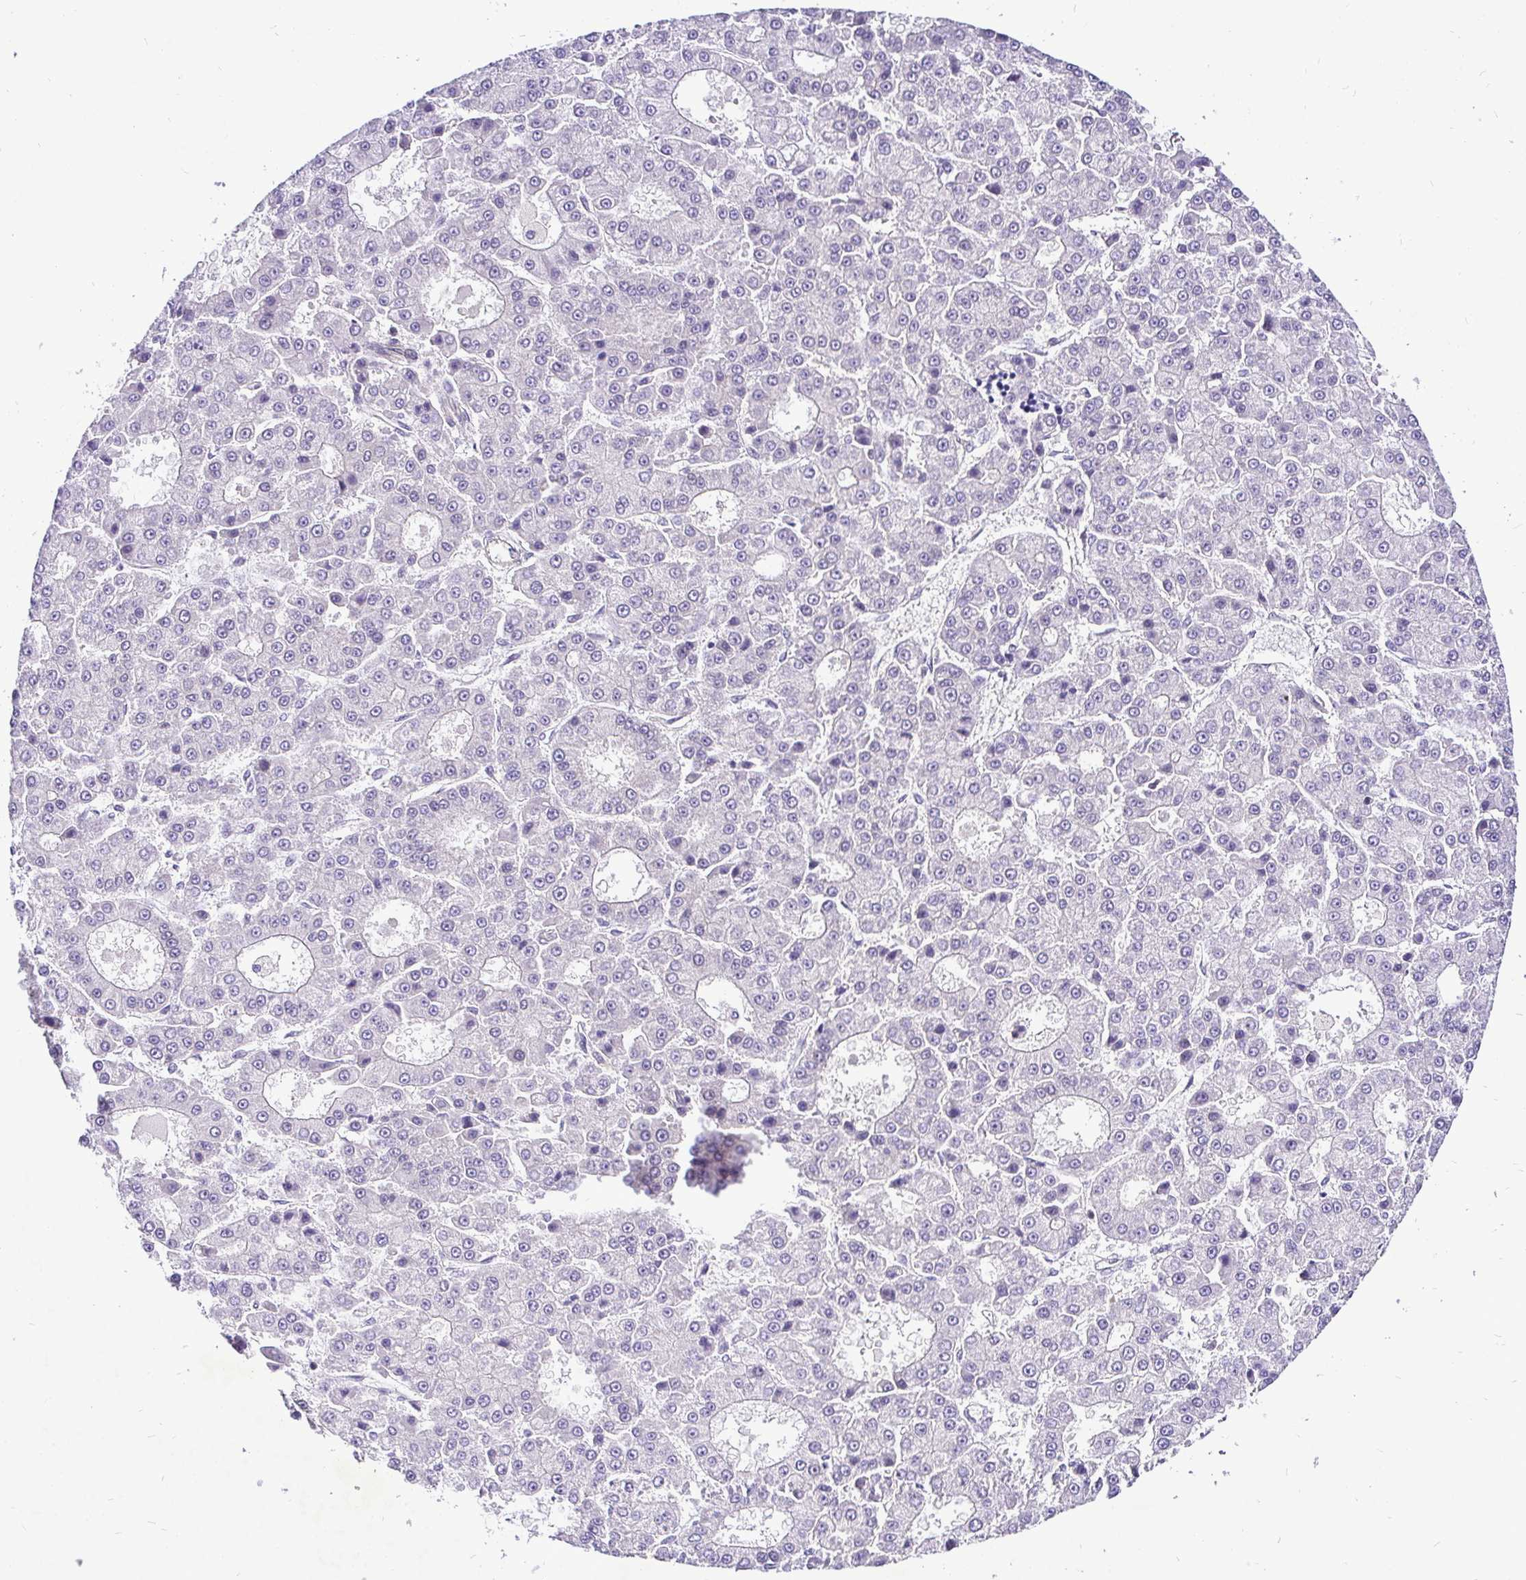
{"staining": {"intensity": "negative", "quantity": "none", "location": "none"}, "tissue": "liver cancer", "cell_type": "Tumor cells", "image_type": "cancer", "snomed": [{"axis": "morphology", "description": "Carcinoma, Hepatocellular, NOS"}, {"axis": "topography", "description": "Liver"}], "caption": "Micrograph shows no significant protein positivity in tumor cells of hepatocellular carcinoma (liver).", "gene": "UBE2M", "patient": {"sex": "male", "age": 70}}